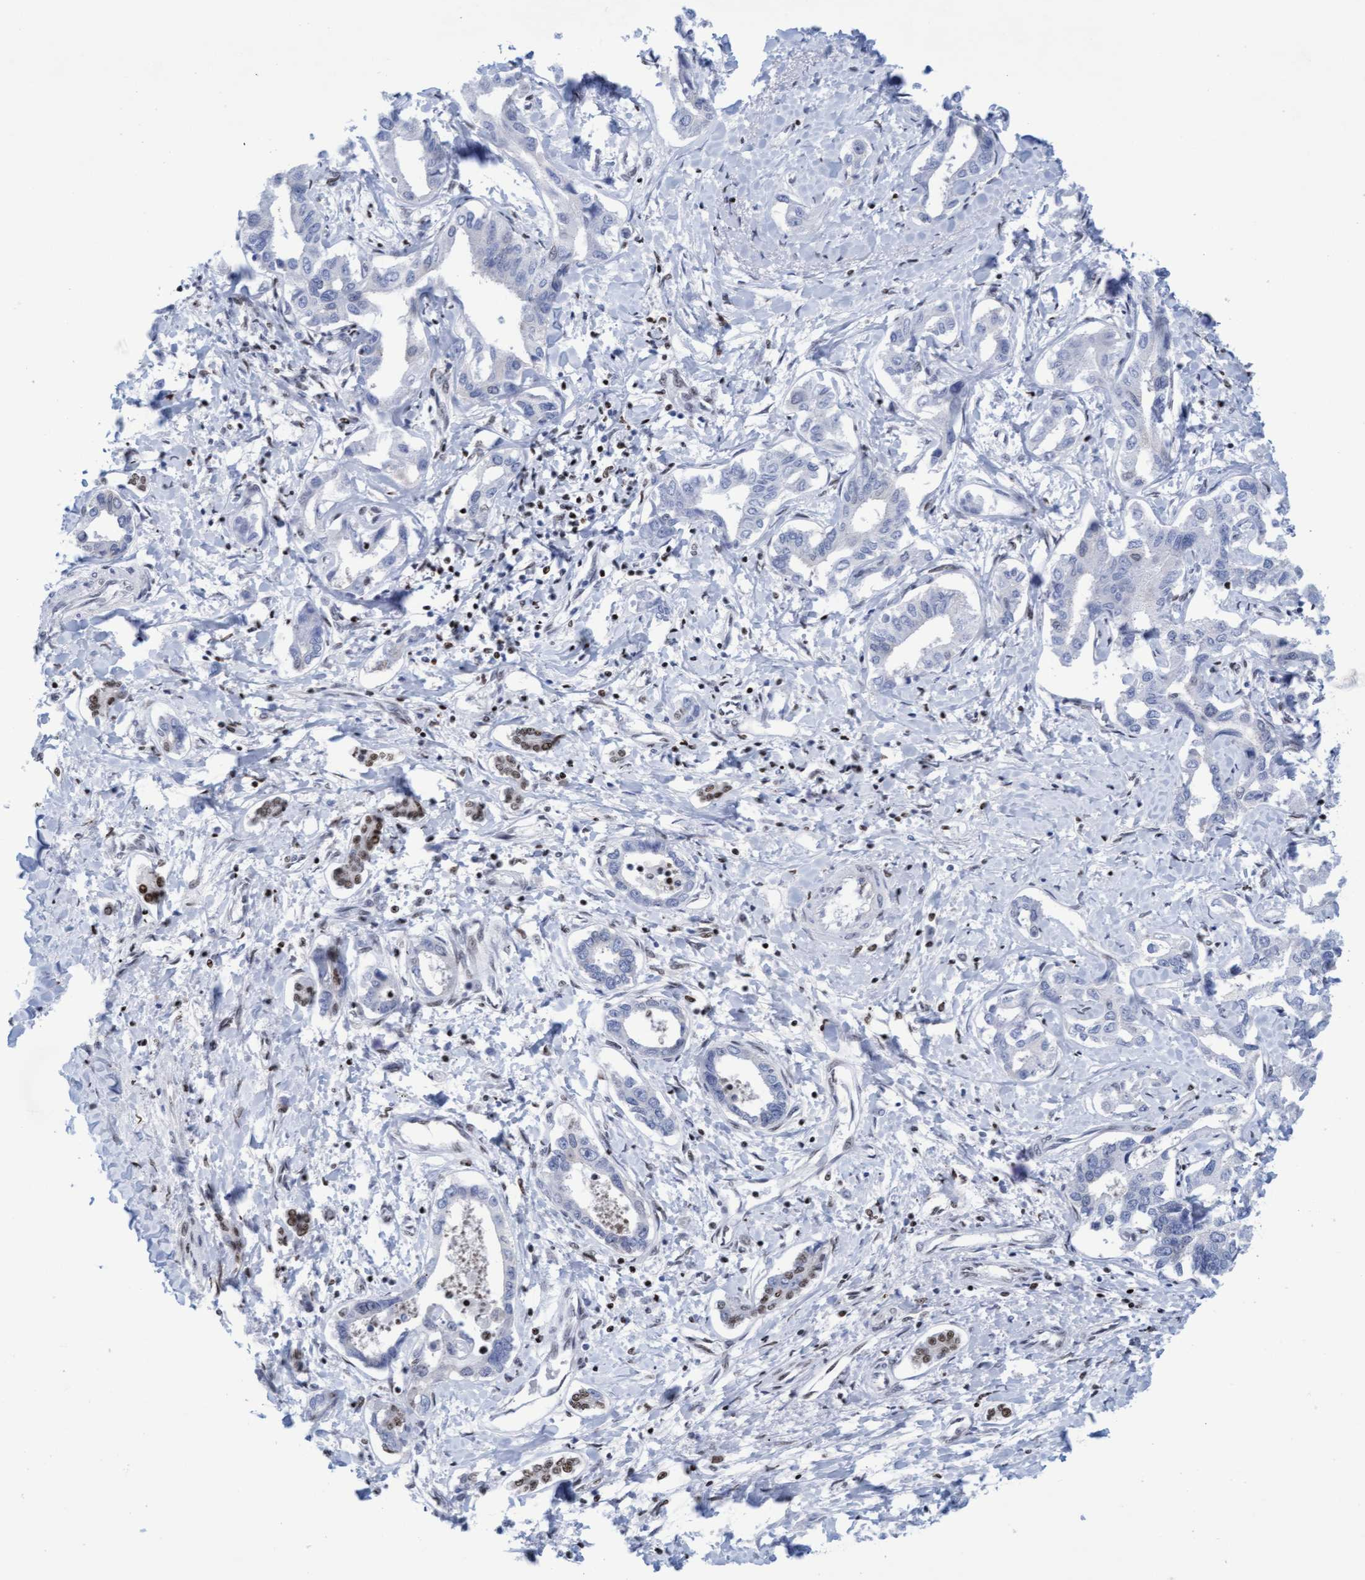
{"staining": {"intensity": "negative", "quantity": "none", "location": "none"}, "tissue": "liver cancer", "cell_type": "Tumor cells", "image_type": "cancer", "snomed": [{"axis": "morphology", "description": "Cholangiocarcinoma"}, {"axis": "topography", "description": "Liver"}], "caption": "Immunohistochemistry of human liver cancer shows no staining in tumor cells.", "gene": "GLRX2", "patient": {"sex": "male", "age": 59}}